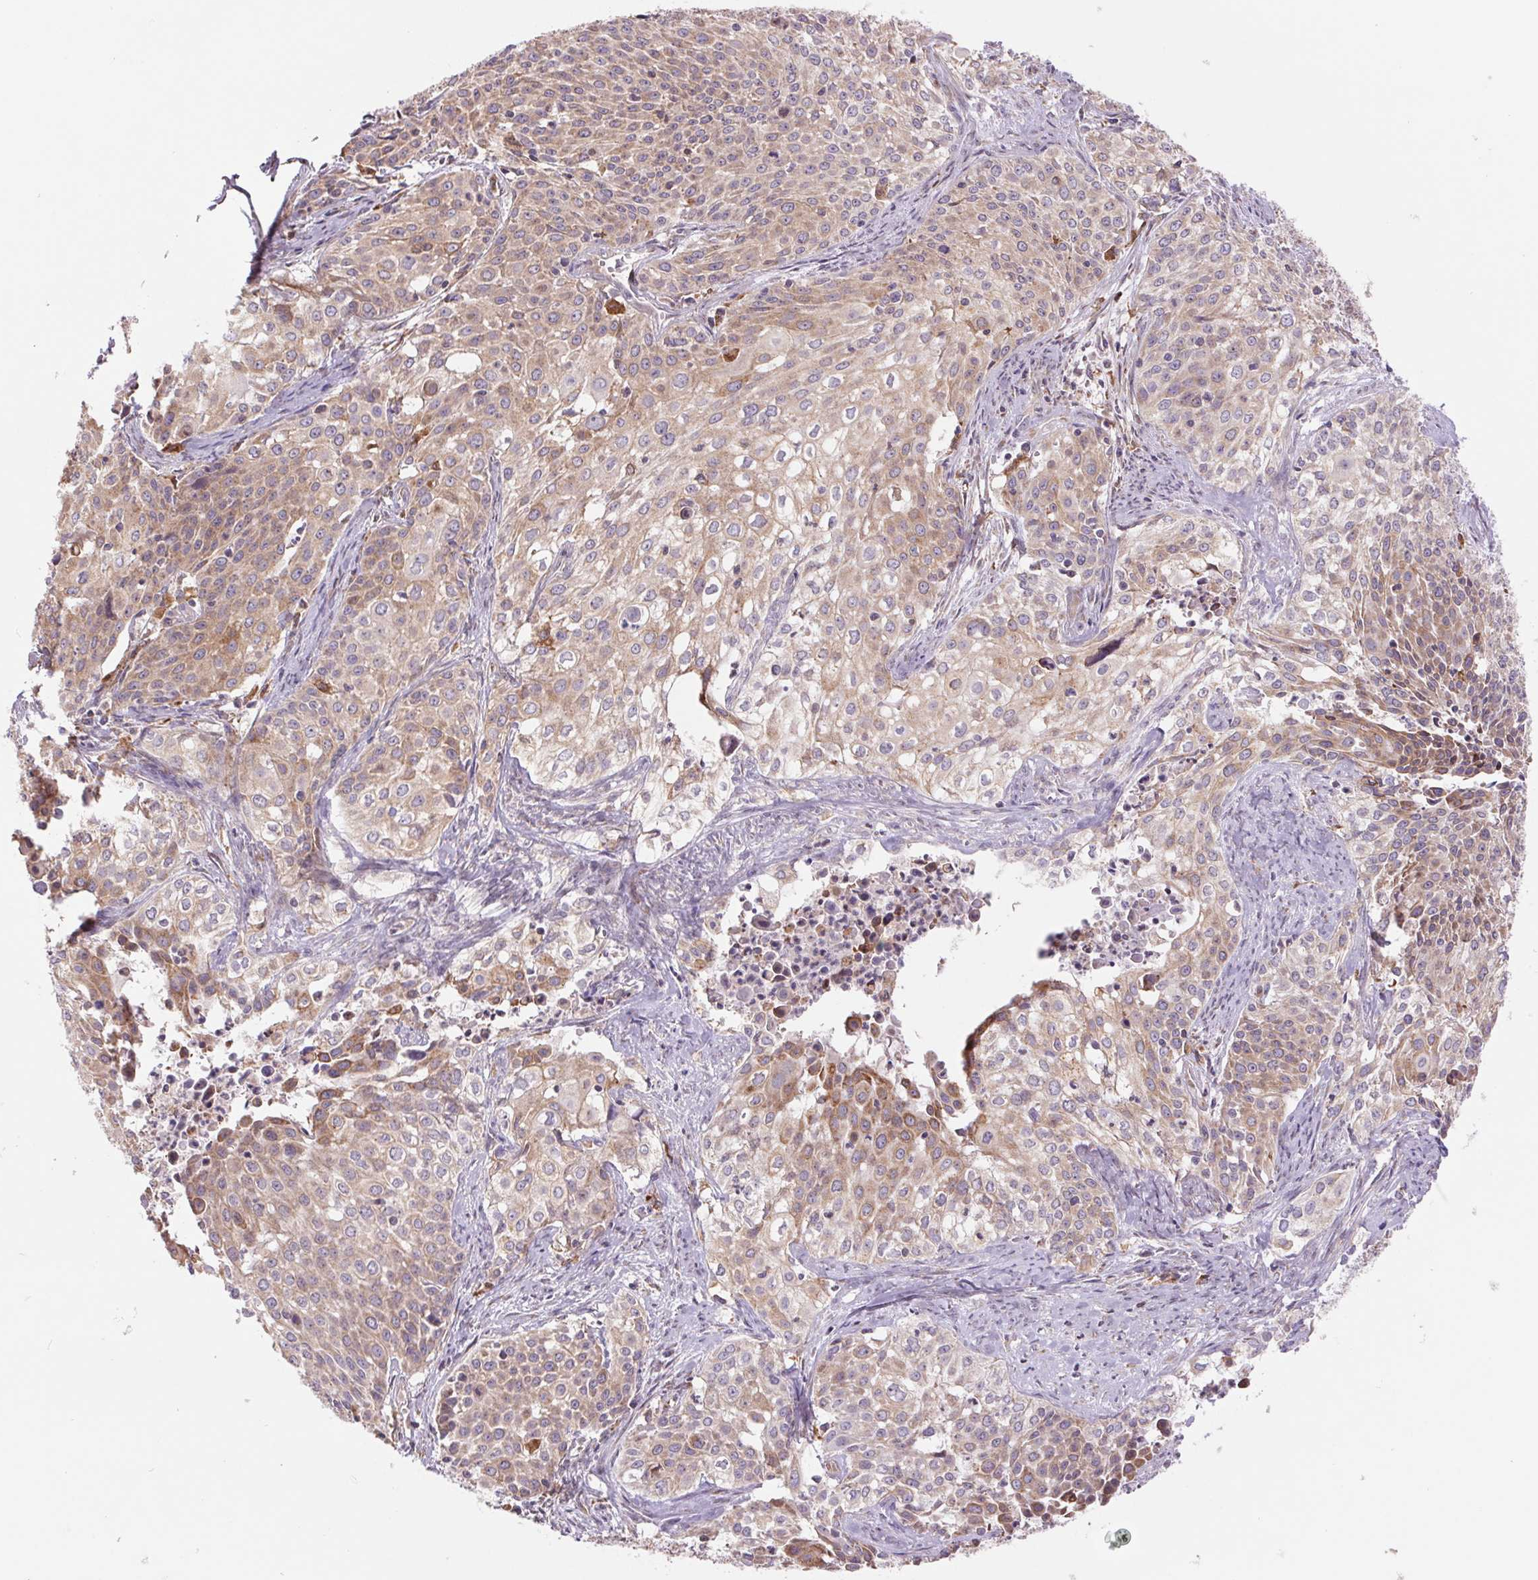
{"staining": {"intensity": "weak", "quantity": ">75%", "location": "cytoplasmic/membranous"}, "tissue": "cervical cancer", "cell_type": "Tumor cells", "image_type": "cancer", "snomed": [{"axis": "morphology", "description": "Squamous cell carcinoma, NOS"}, {"axis": "topography", "description": "Cervix"}], "caption": "Immunohistochemical staining of cervical cancer demonstrates weak cytoplasmic/membranous protein positivity in about >75% of tumor cells.", "gene": "KLHL20", "patient": {"sex": "female", "age": 39}}